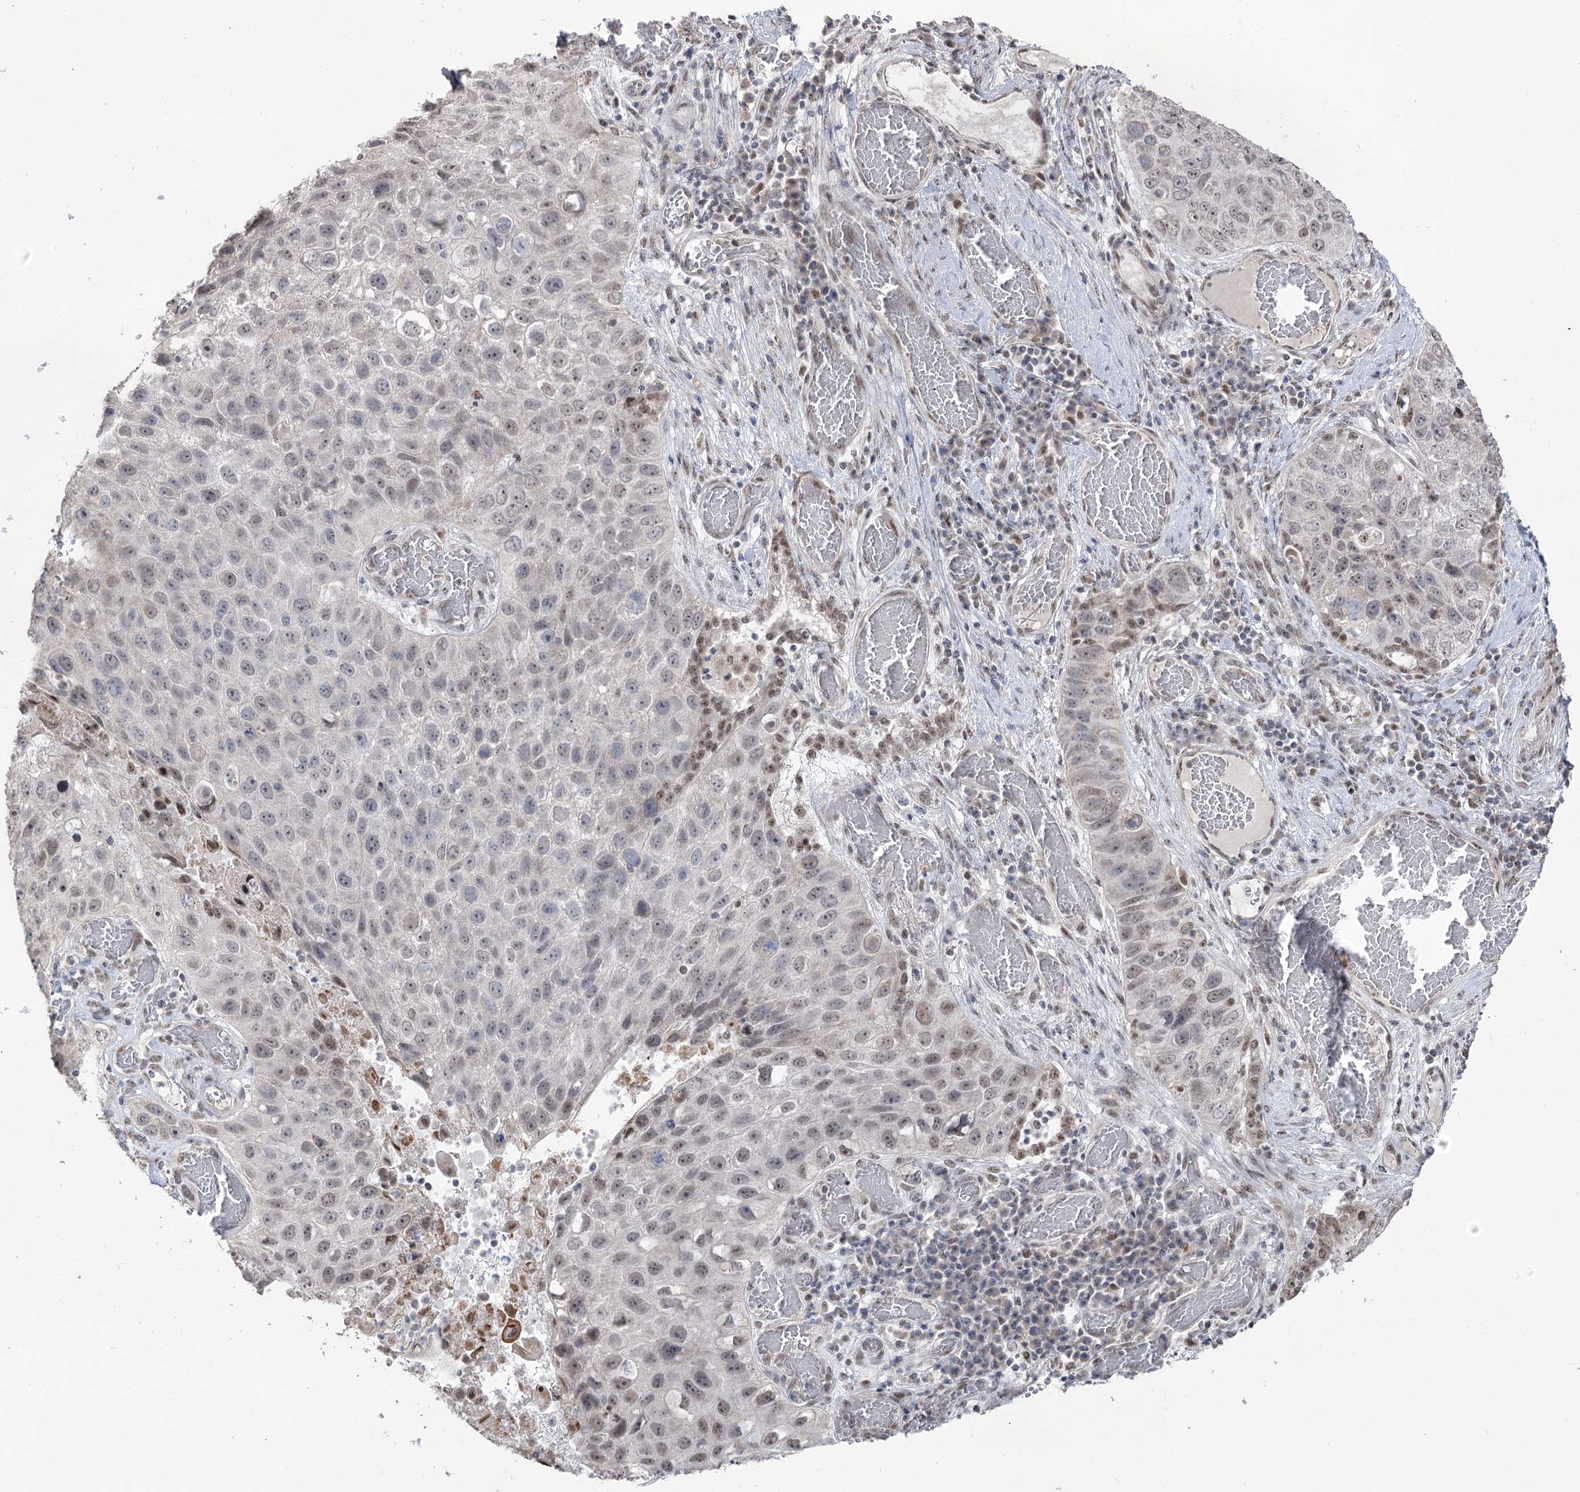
{"staining": {"intensity": "weak", "quantity": "25%-75%", "location": "cytoplasmic/membranous,nuclear"}, "tissue": "lung cancer", "cell_type": "Tumor cells", "image_type": "cancer", "snomed": [{"axis": "morphology", "description": "Squamous cell carcinoma, NOS"}, {"axis": "topography", "description": "Lung"}], "caption": "This image exhibits IHC staining of human lung cancer, with low weak cytoplasmic/membranous and nuclear staining in about 25%-75% of tumor cells.", "gene": "RUFY4", "patient": {"sex": "male", "age": 61}}